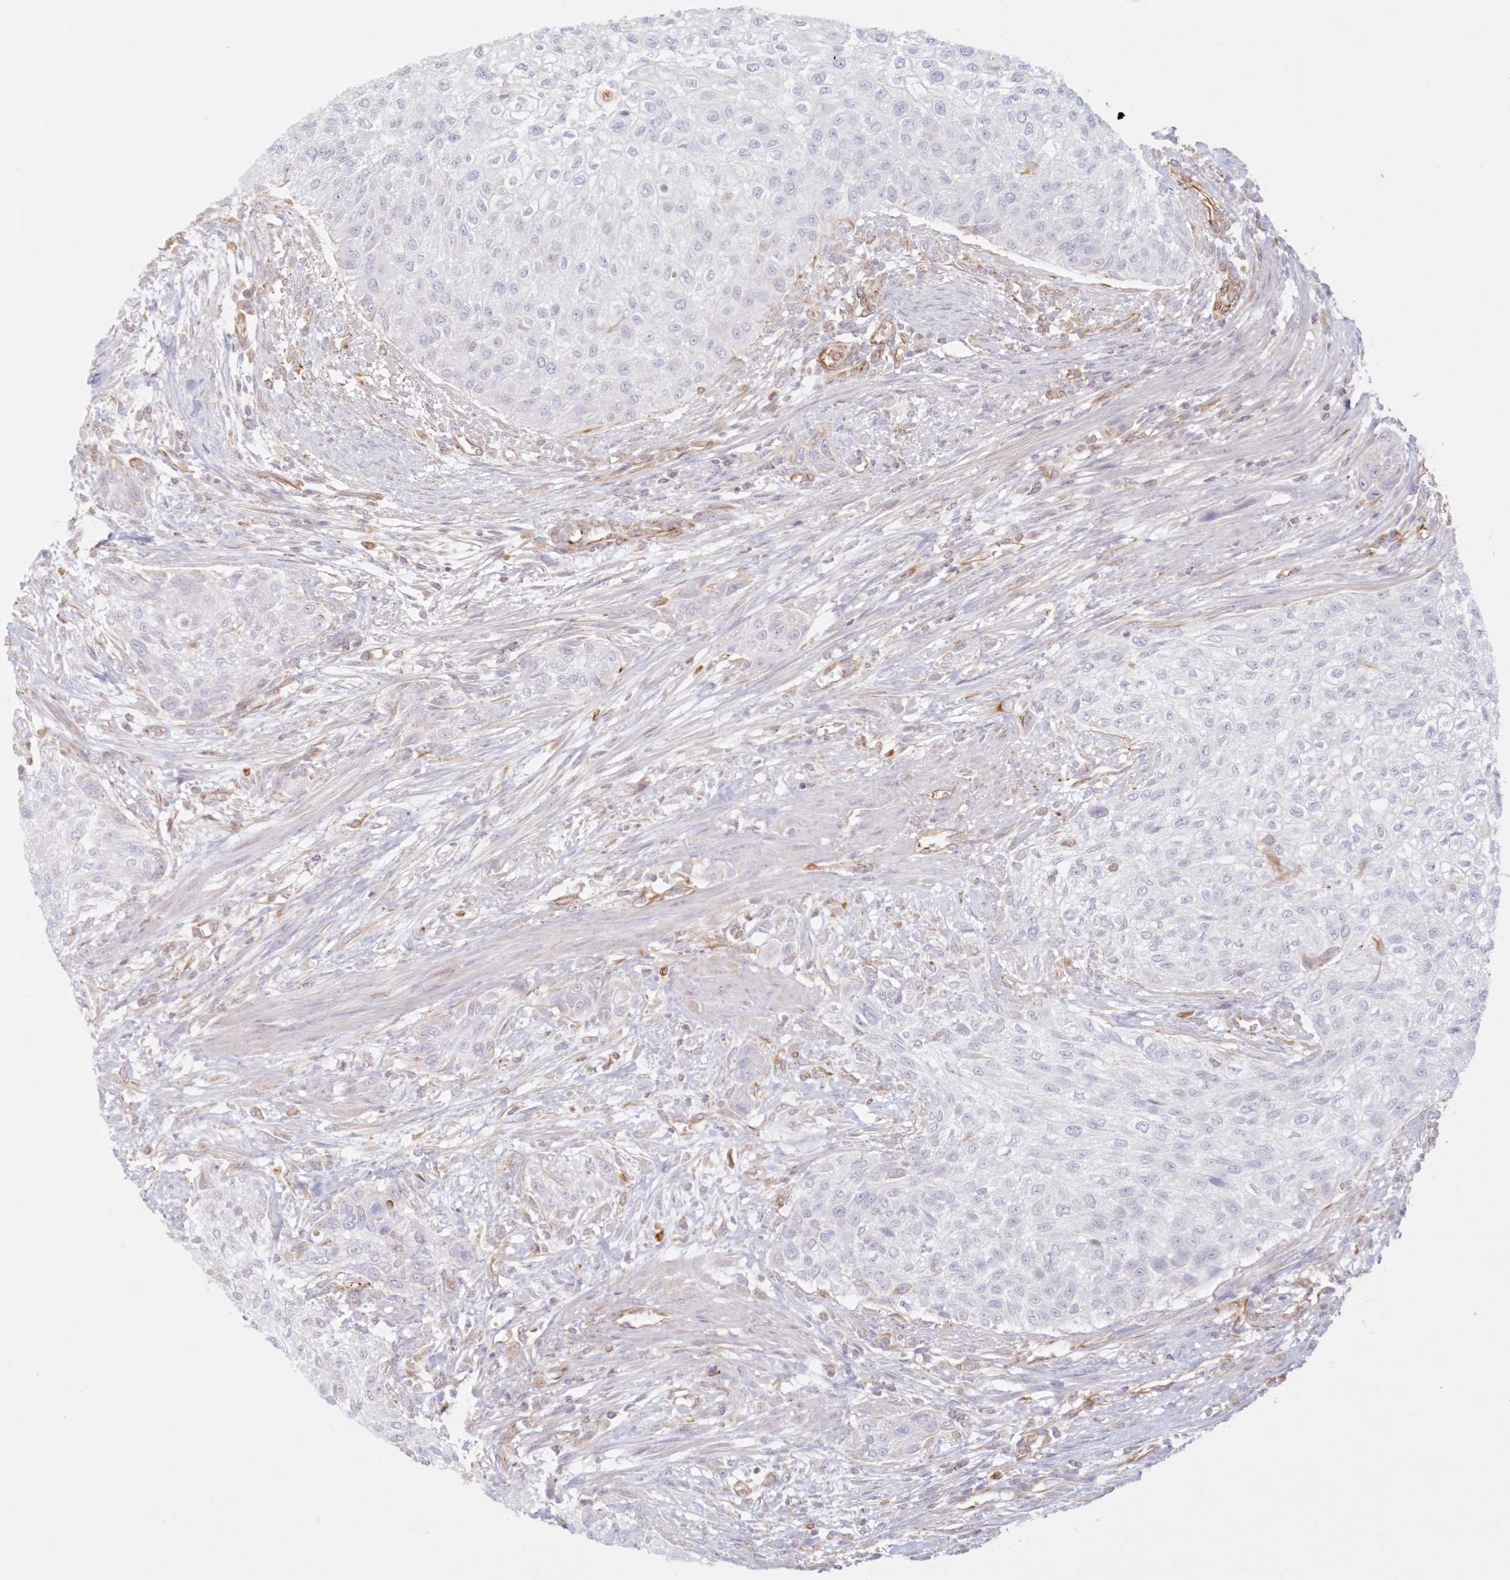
{"staining": {"intensity": "negative", "quantity": "none", "location": "none"}, "tissue": "urothelial cancer", "cell_type": "Tumor cells", "image_type": "cancer", "snomed": [{"axis": "morphology", "description": "Urothelial carcinoma, High grade"}, {"axis": "topography", "description": "Urinary bladder"}], "caption": "Tumor cells are negative for protein expression in human high-grade urothelial carcinoma.", "gene": "DMRTB1", "patient": {"sex": "male", "age": 35}}